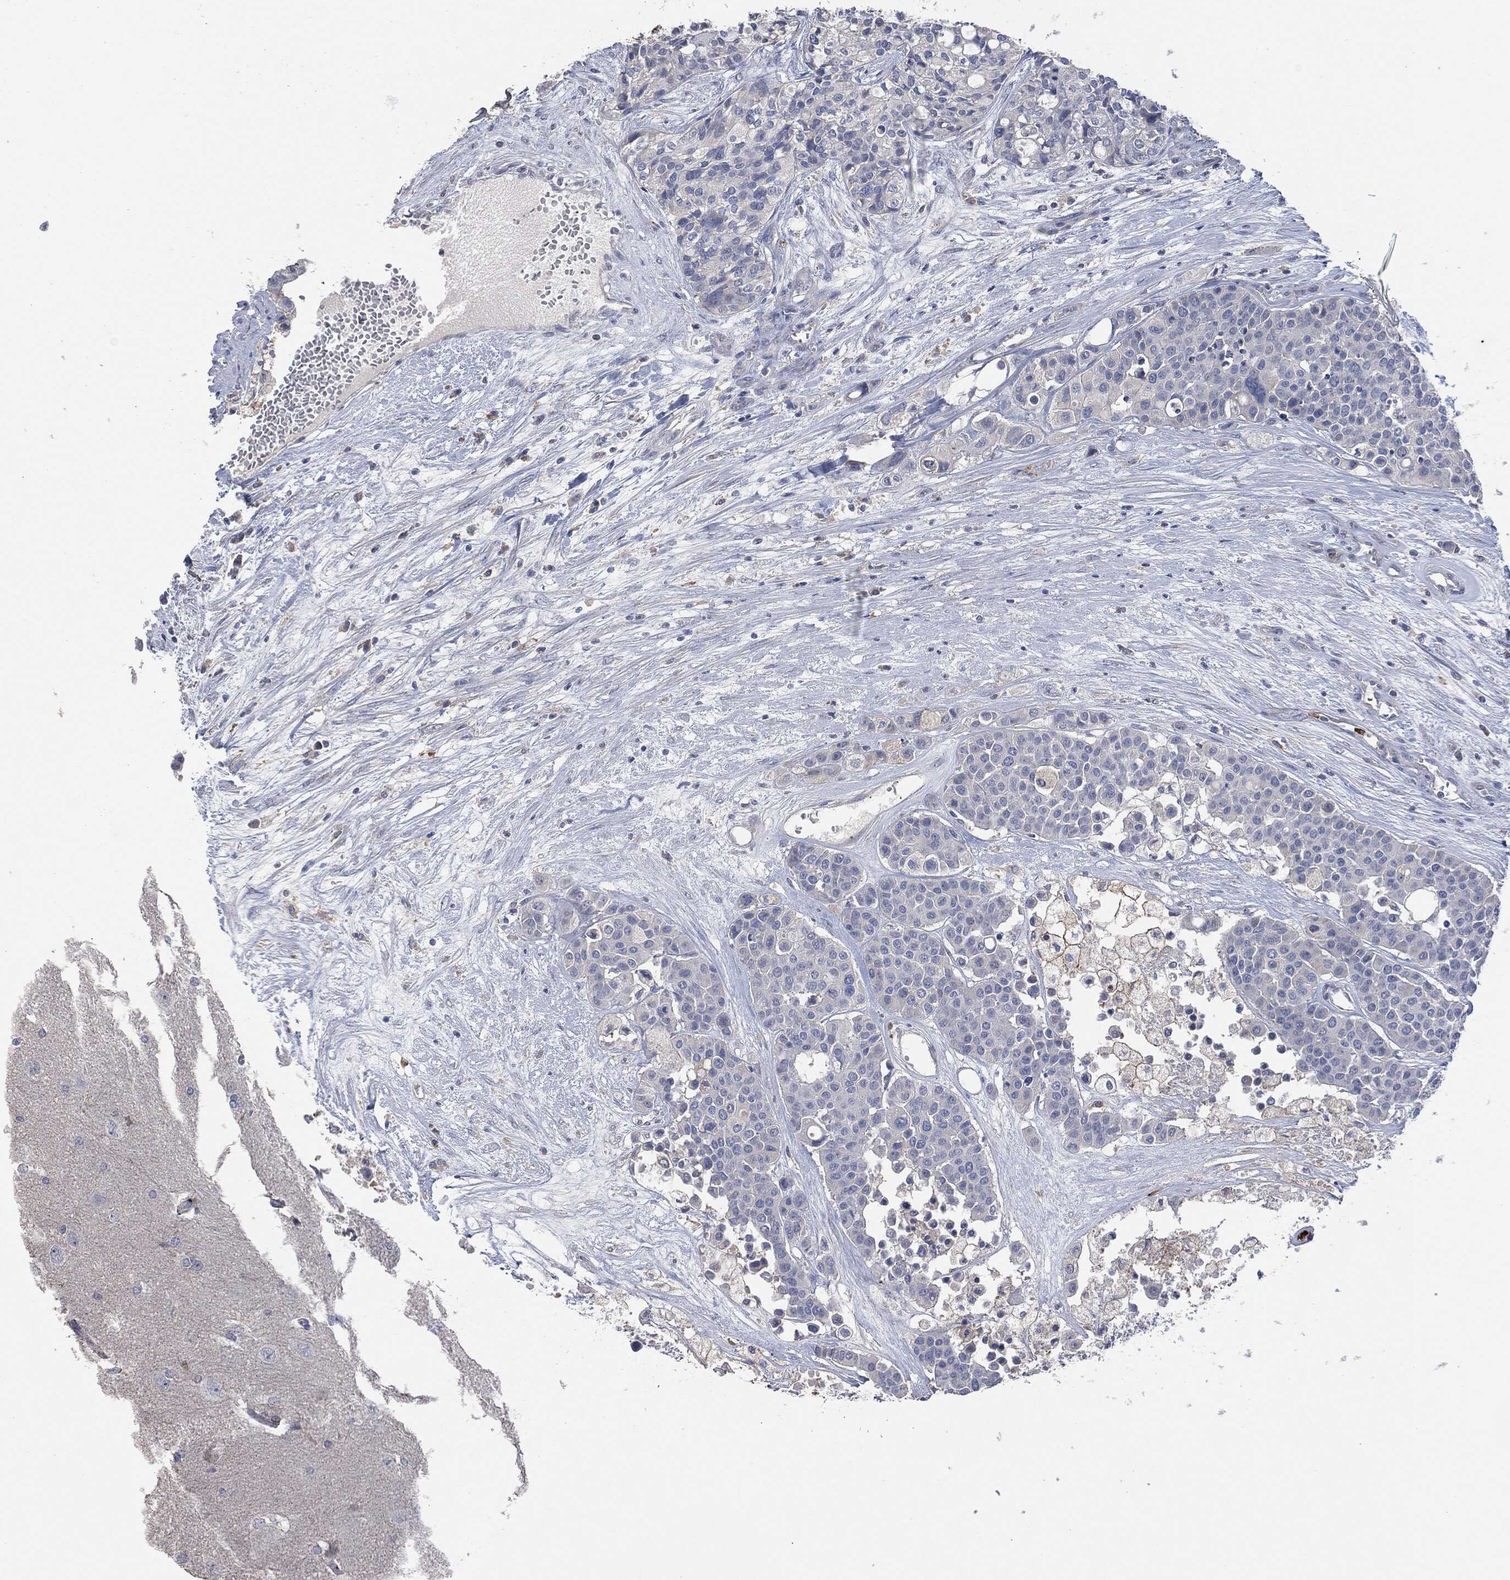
{"staining": {"intensity": "negative", "quantity": "none", "location": "none"}, "tissue": "carcinoid", "cell_type": "Tumor cells", "image_type": "cancer", "snomed": [{"axis": "morphology", "description": "Carcinoid, malignant, NOS"}, {"axis": "topography", "description": "Colon"}], "caption": "This is a histopathology image of IHC staining of carcinoid (malignant), which shows no positivity in tumor cells.", "gene": "CD33", "patient": {"sex": "male", "age": 81}}